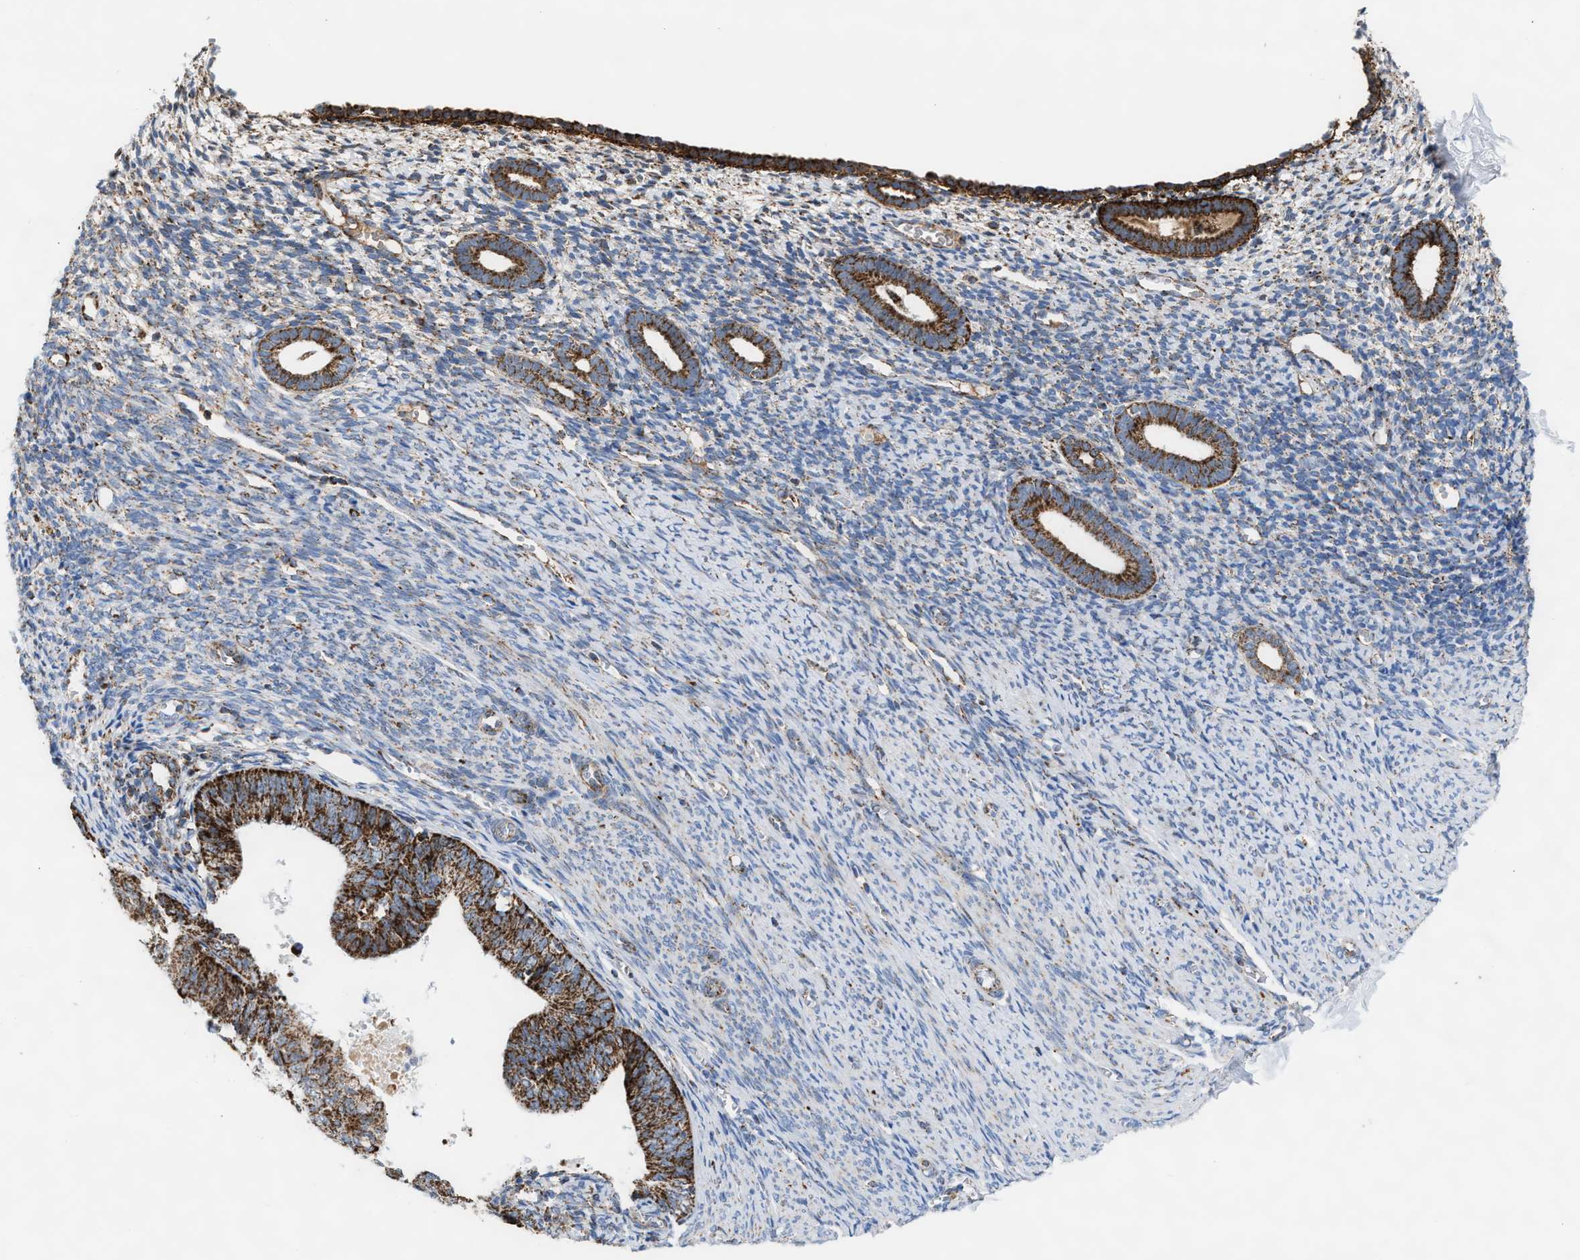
{"staining": {"intensity": "moderate", "quantity": "25%-75%", "location": "cytoplasmic/membranous"}, "tissue": "endometrium", "cell_type": "Cells in endometrial stroma", "image_type": "normal", "snomed": [{"axis": "morphology", "description": "Normal tissue, NOS"}, {"axis": "morphology", "description": "Adenocarcinoma, NOS"}, {"axis": "topography", "description": "Endometrium"}], "caption": "Moderate cytoplasmic/membranous positivity for a protein is identified in about 25%-75% of cells in endometrial stroma of unremarkable endometrium using immunohistochemistry.", "gene": "PMPCA", "patient": {"sex": "female", "age": 57}}